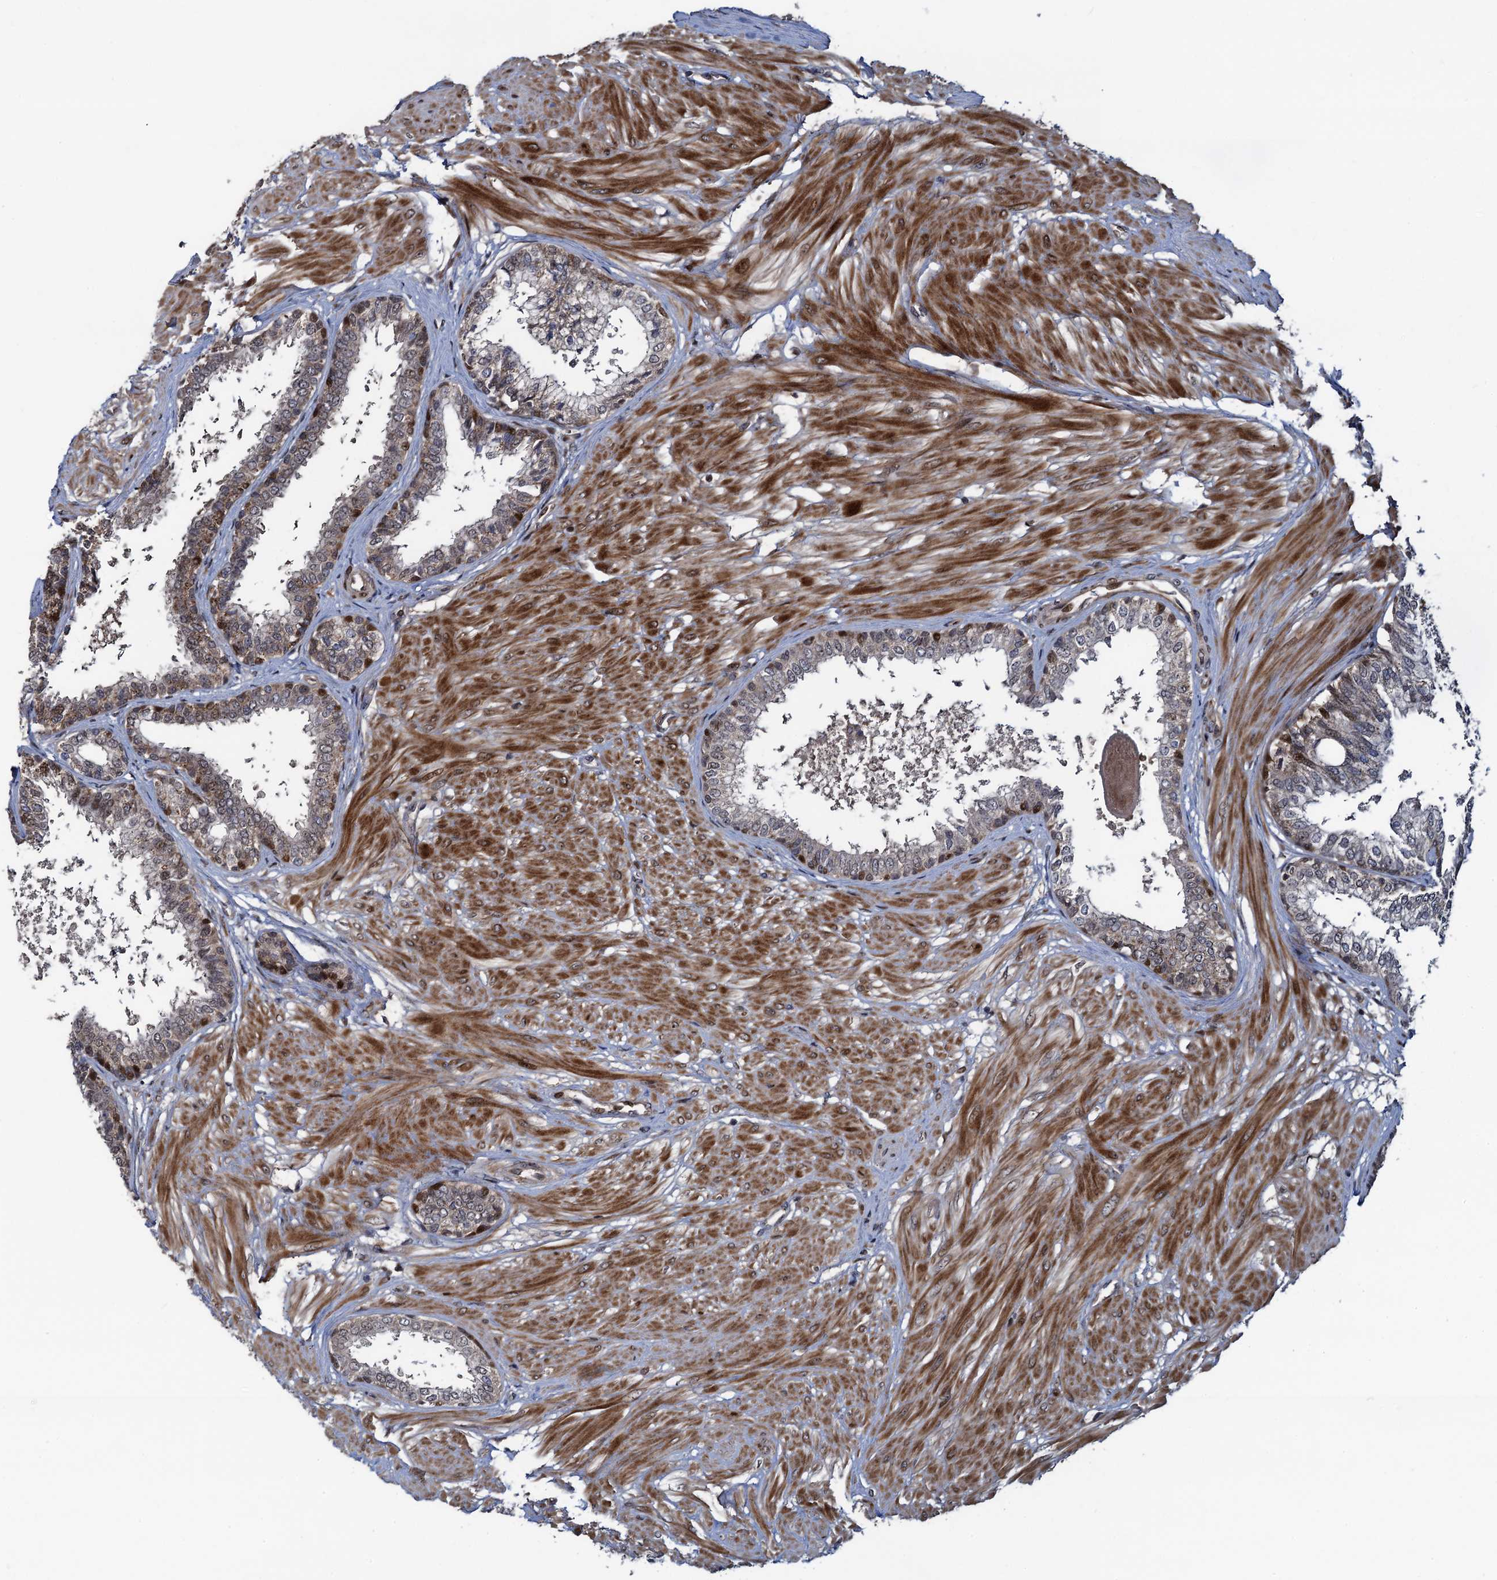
{"staining": {"intensity": "strong", "quantity": "25%-75%", "location": "cytoplasmic/membranous"}, "tissue": "prostate", "cell_type": "Glandular cells", "image_type": "normal", "snomed": [{"axis": "morphology", "description": "Normal tissue, NOS"}, {"axis": "topography", "description": "Prostate"}], "caption": "High-magnification brightfield microscopy of benign prostate stained with DAB (3,3'-diaminobenzidine) (brown) and counterstained with hematoxylin (blue). glandular cells exhibit strong cytoplasmic/membranous expression is identified in approximately25%-75% of cells.", "gene": "ATOSA", "patient": {"sex": "male", "age": 48}}